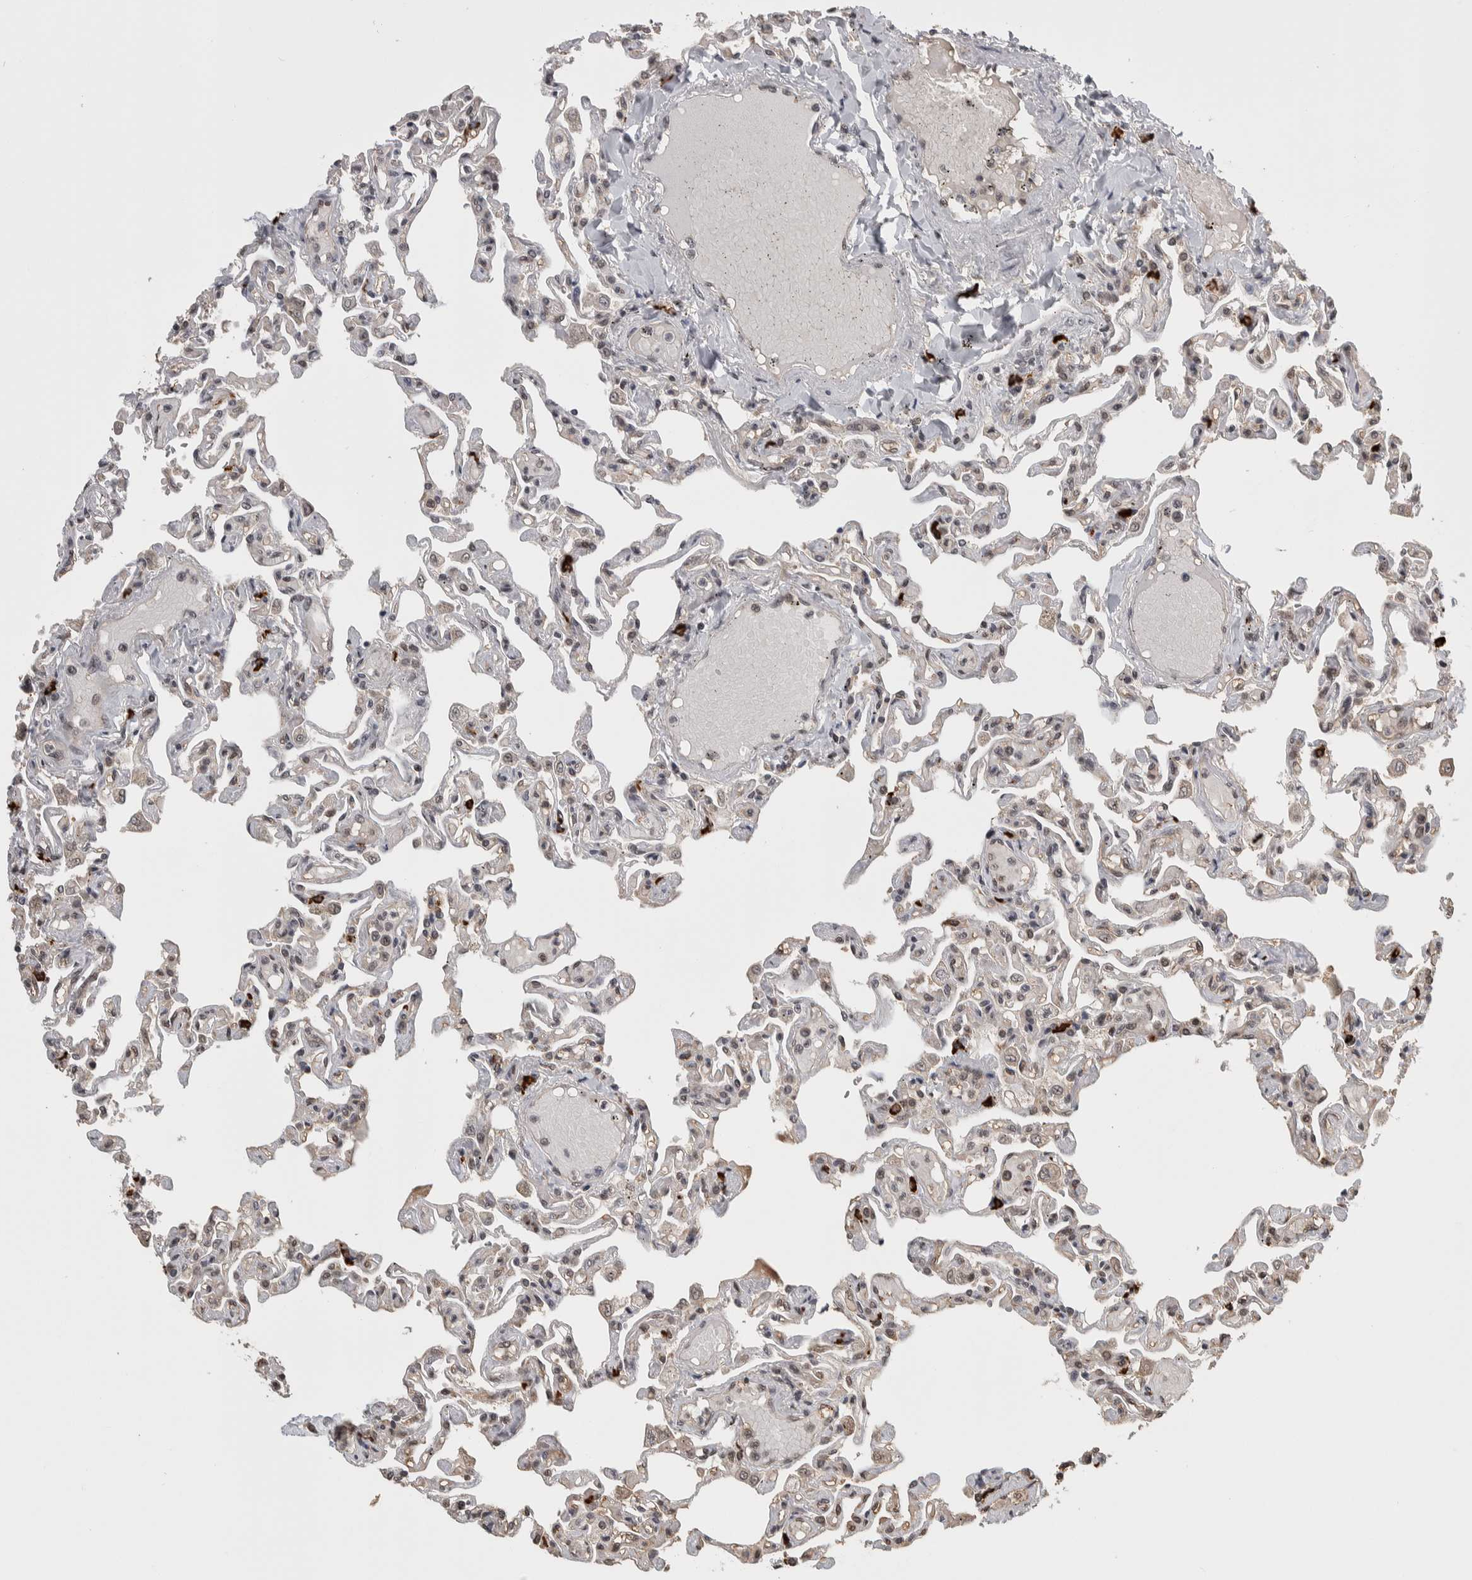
{"staining": {"intensity": "moderate", "quantity": "25%-75%", "location": "cytoplasmic/membranous,nuclear"}, "tissue": "lung", "cell_type": "Alveolar cells", "image_type": "normal", "snomed": [{"axis": "morphology", "description": "Normal tissue, NOS"}, {"axis": "topography", "description": "Lung"}], "caption": "DAB (3,3'-diaminobenzidine) immunohistochemical staining of normal human lung displays moderate cytoplasmic/membranous,nuclear protein positivity in approximately 25%-75% of alveolar cells.", "gene": "ZNF592", "patient": {"sex": "male", "age": 21}}